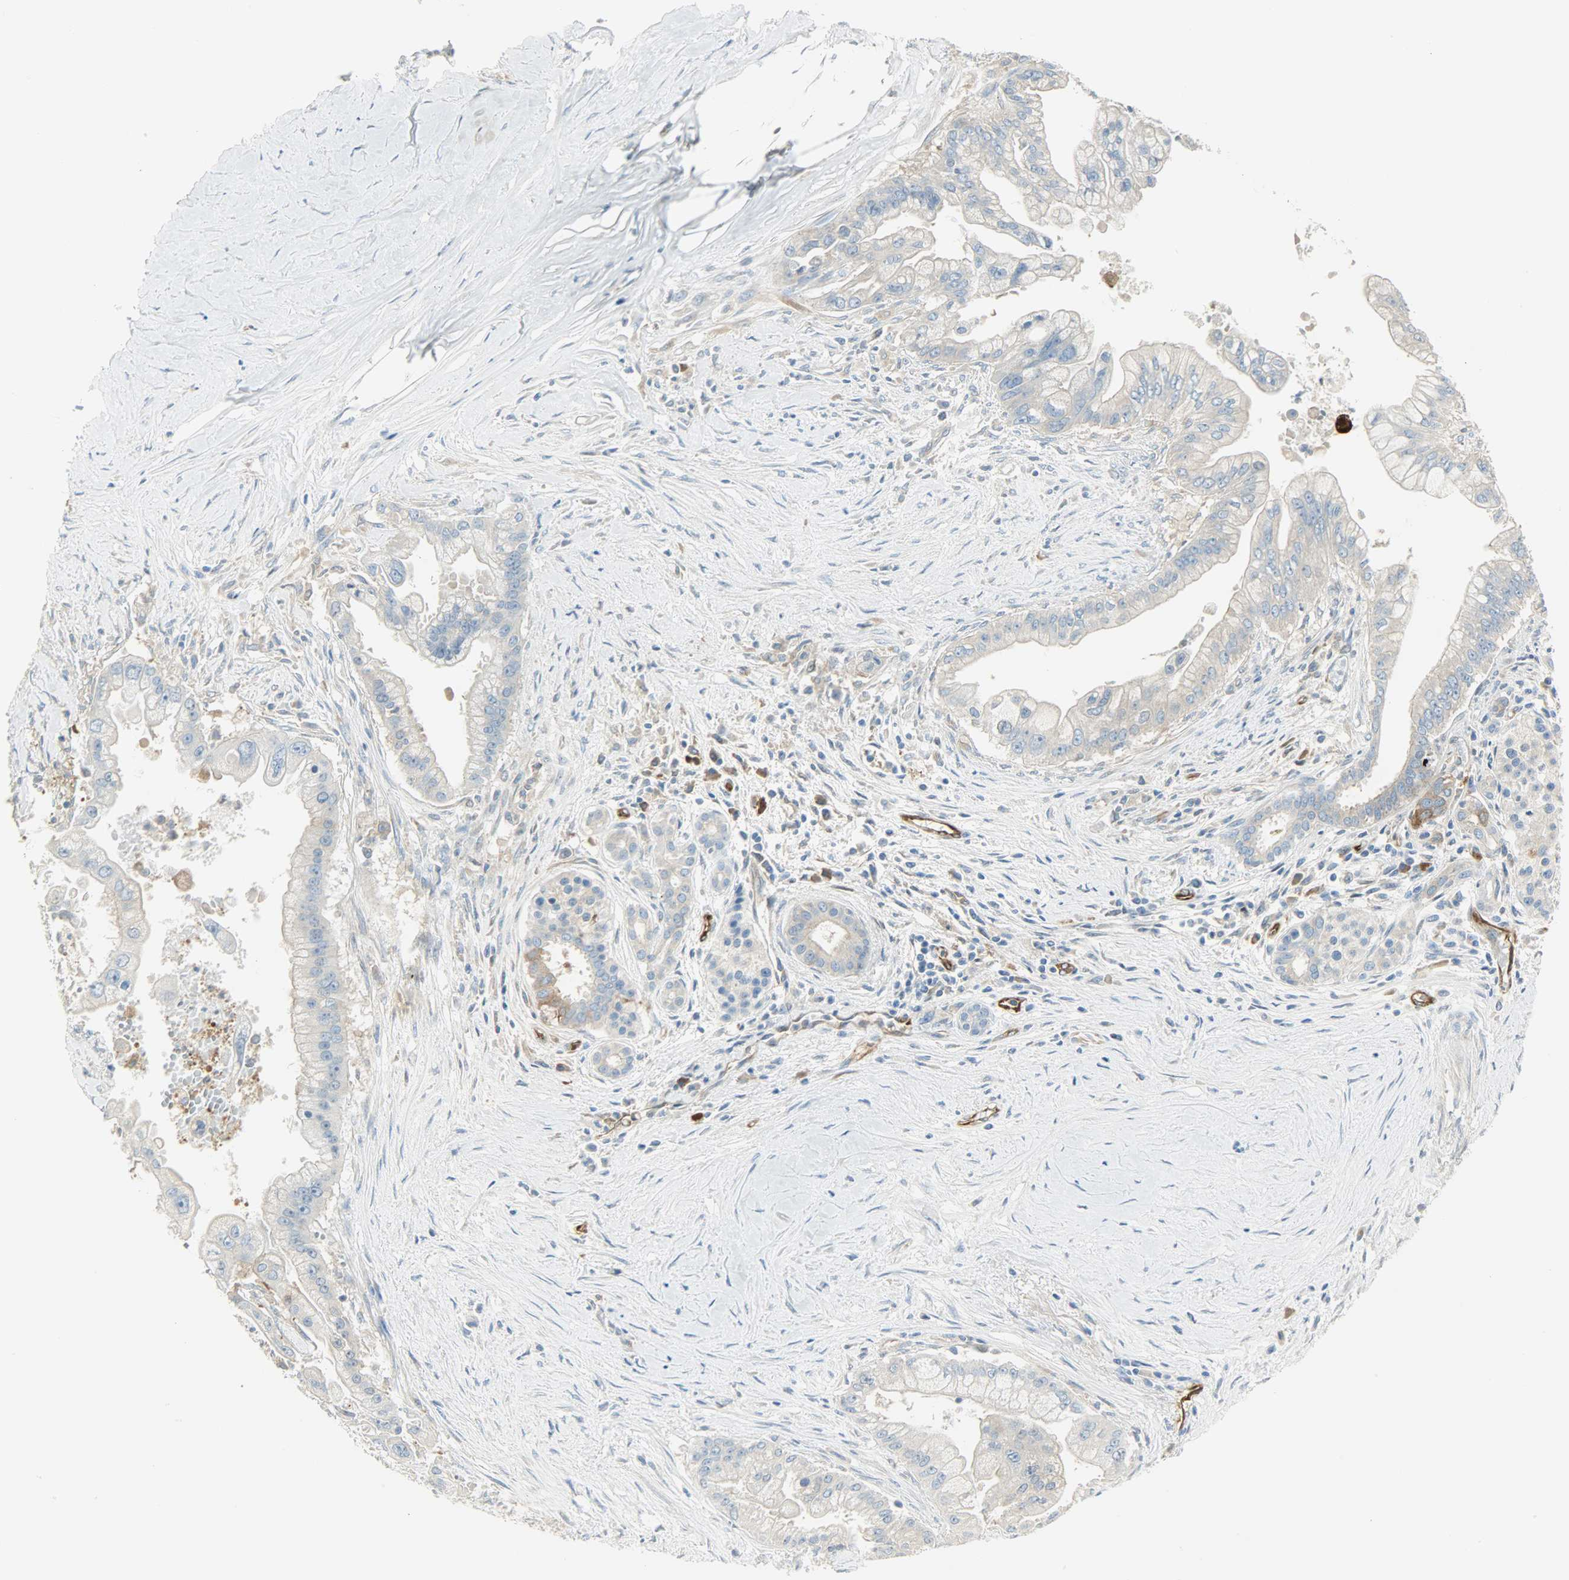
{"staining": {"intensity": "weak", "quantity": "25%-75%", "location": "cytoplasmic/membranous"}, "tissue": "pancreatic cancer", "cell_type": "Tumor cells", "image_type": "cancer", "snomed": [{"axis": "morphology", "description": "Adenocarcinoma, NOS"}, {"axis": "topography", "description": "Pancreas"}], "caption": "The photomicrograph shows a brown stain indicating the presence of a protein in the cytoplasmic/membranous of tumor cells in pancreatic cancer. (DAB IHC with brightfield microscopy, high magnification).", "gene": "WARS1", "patient": {"sex": "male", "age": 59}}